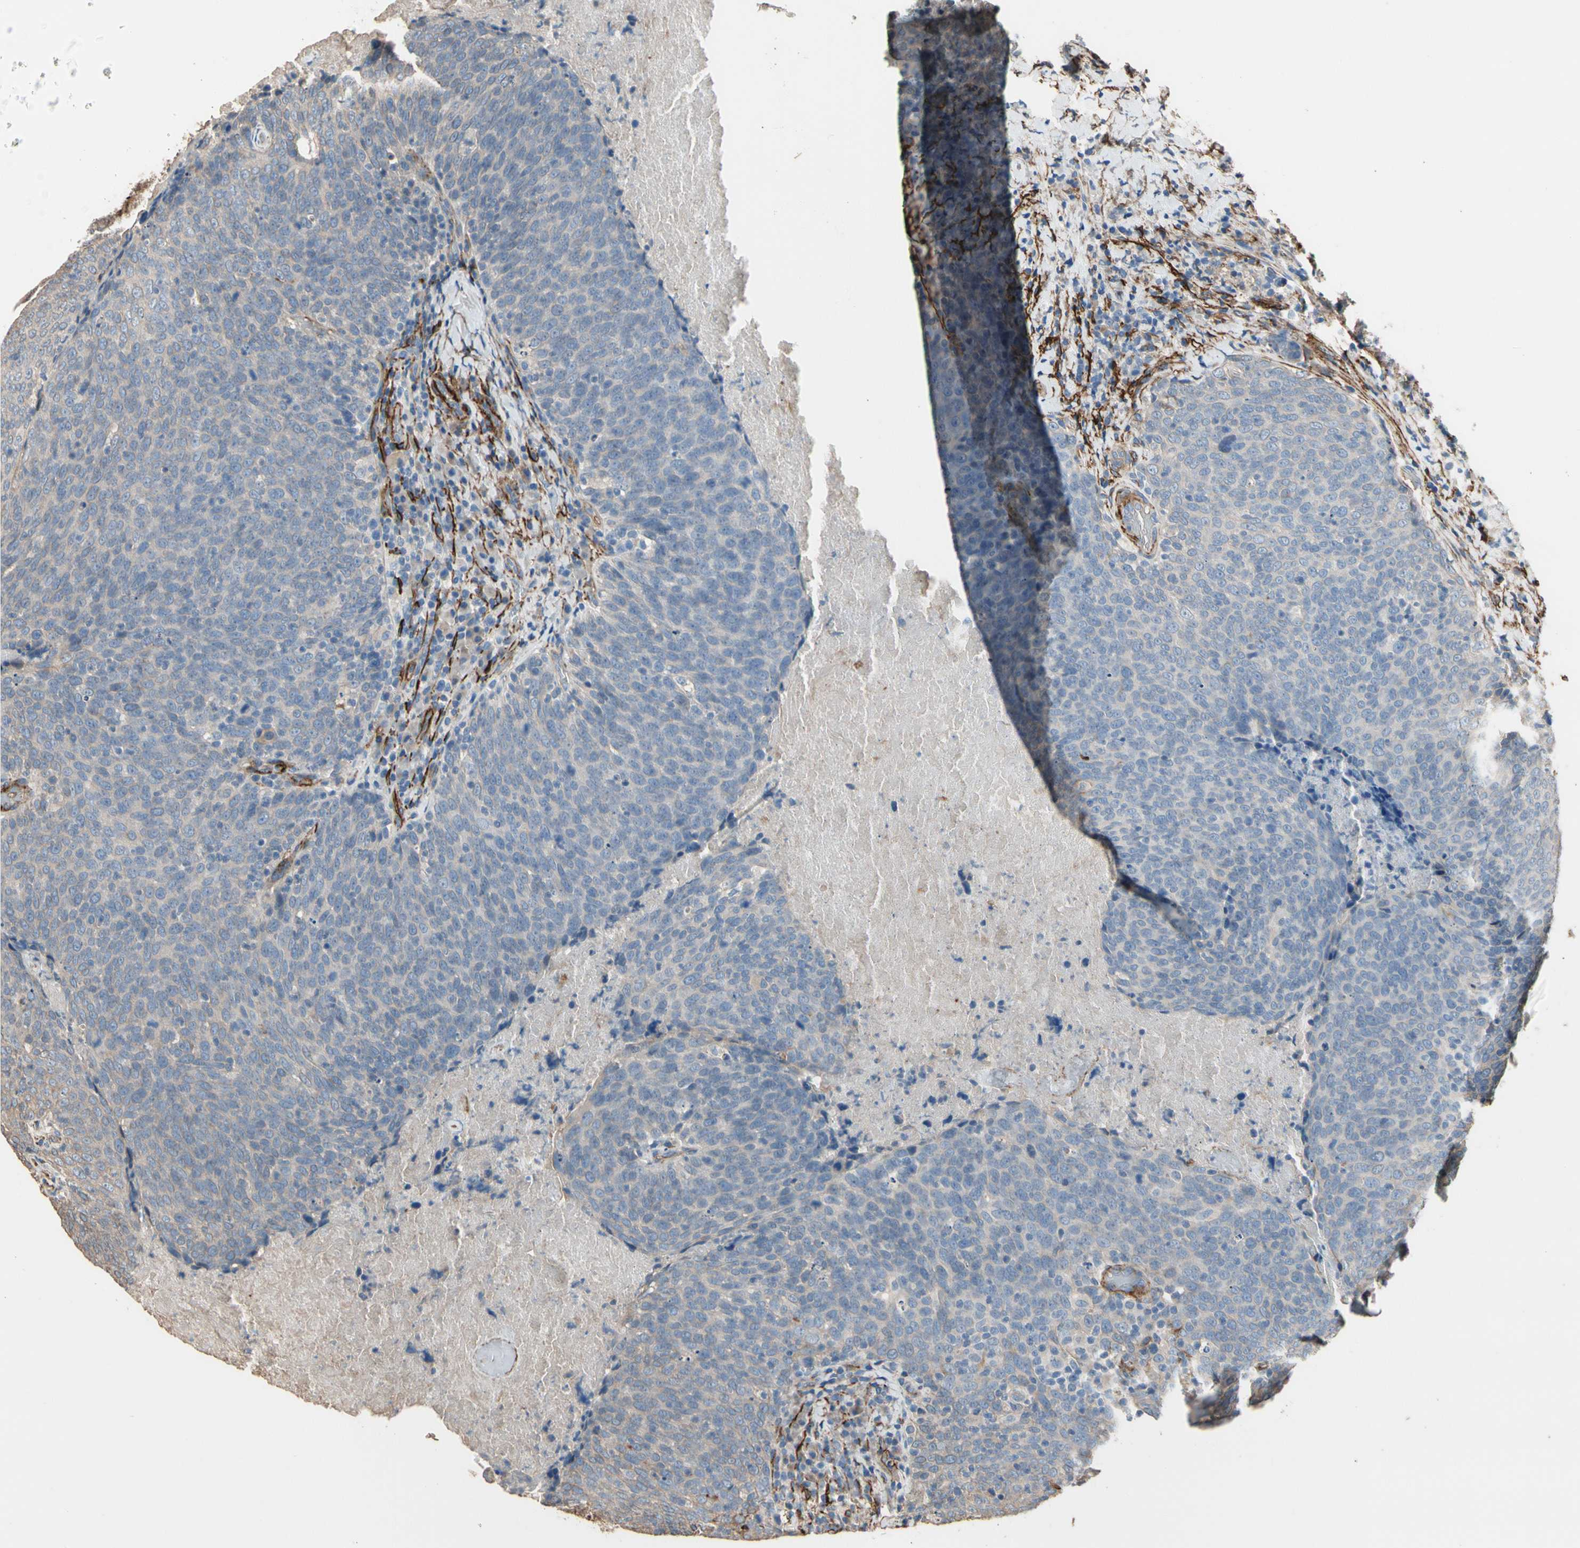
{"staining": {"intensity": "weak", "quantity": ">75%", "location": "cytoplasmic/membranous"}, "tissue": "head and neck cancer", "cell_type": "Tumor cells", "image_type": "cancer", "snomed": [{"axis": "morphology", "description": "Squamous cell carcinoma, NOS"}, {"axis": "morphology", "description": "Squamous cell carcinoma, metastatic, NOS"}, {"axis": "topography", "description": "Lymph node"}, {"axis": "topography", "description": "Head-Neck"}], "caption": "This histopathology image exhibits immunohistochemistry staining of human head and neck cancer (metastatic squamous cell carcinoma), with low weak cytoplasmic/membranous expression in about >75% of tumor cells.", "gene": "SUSD2", "patient": {"sex": "male", "age": 62}}